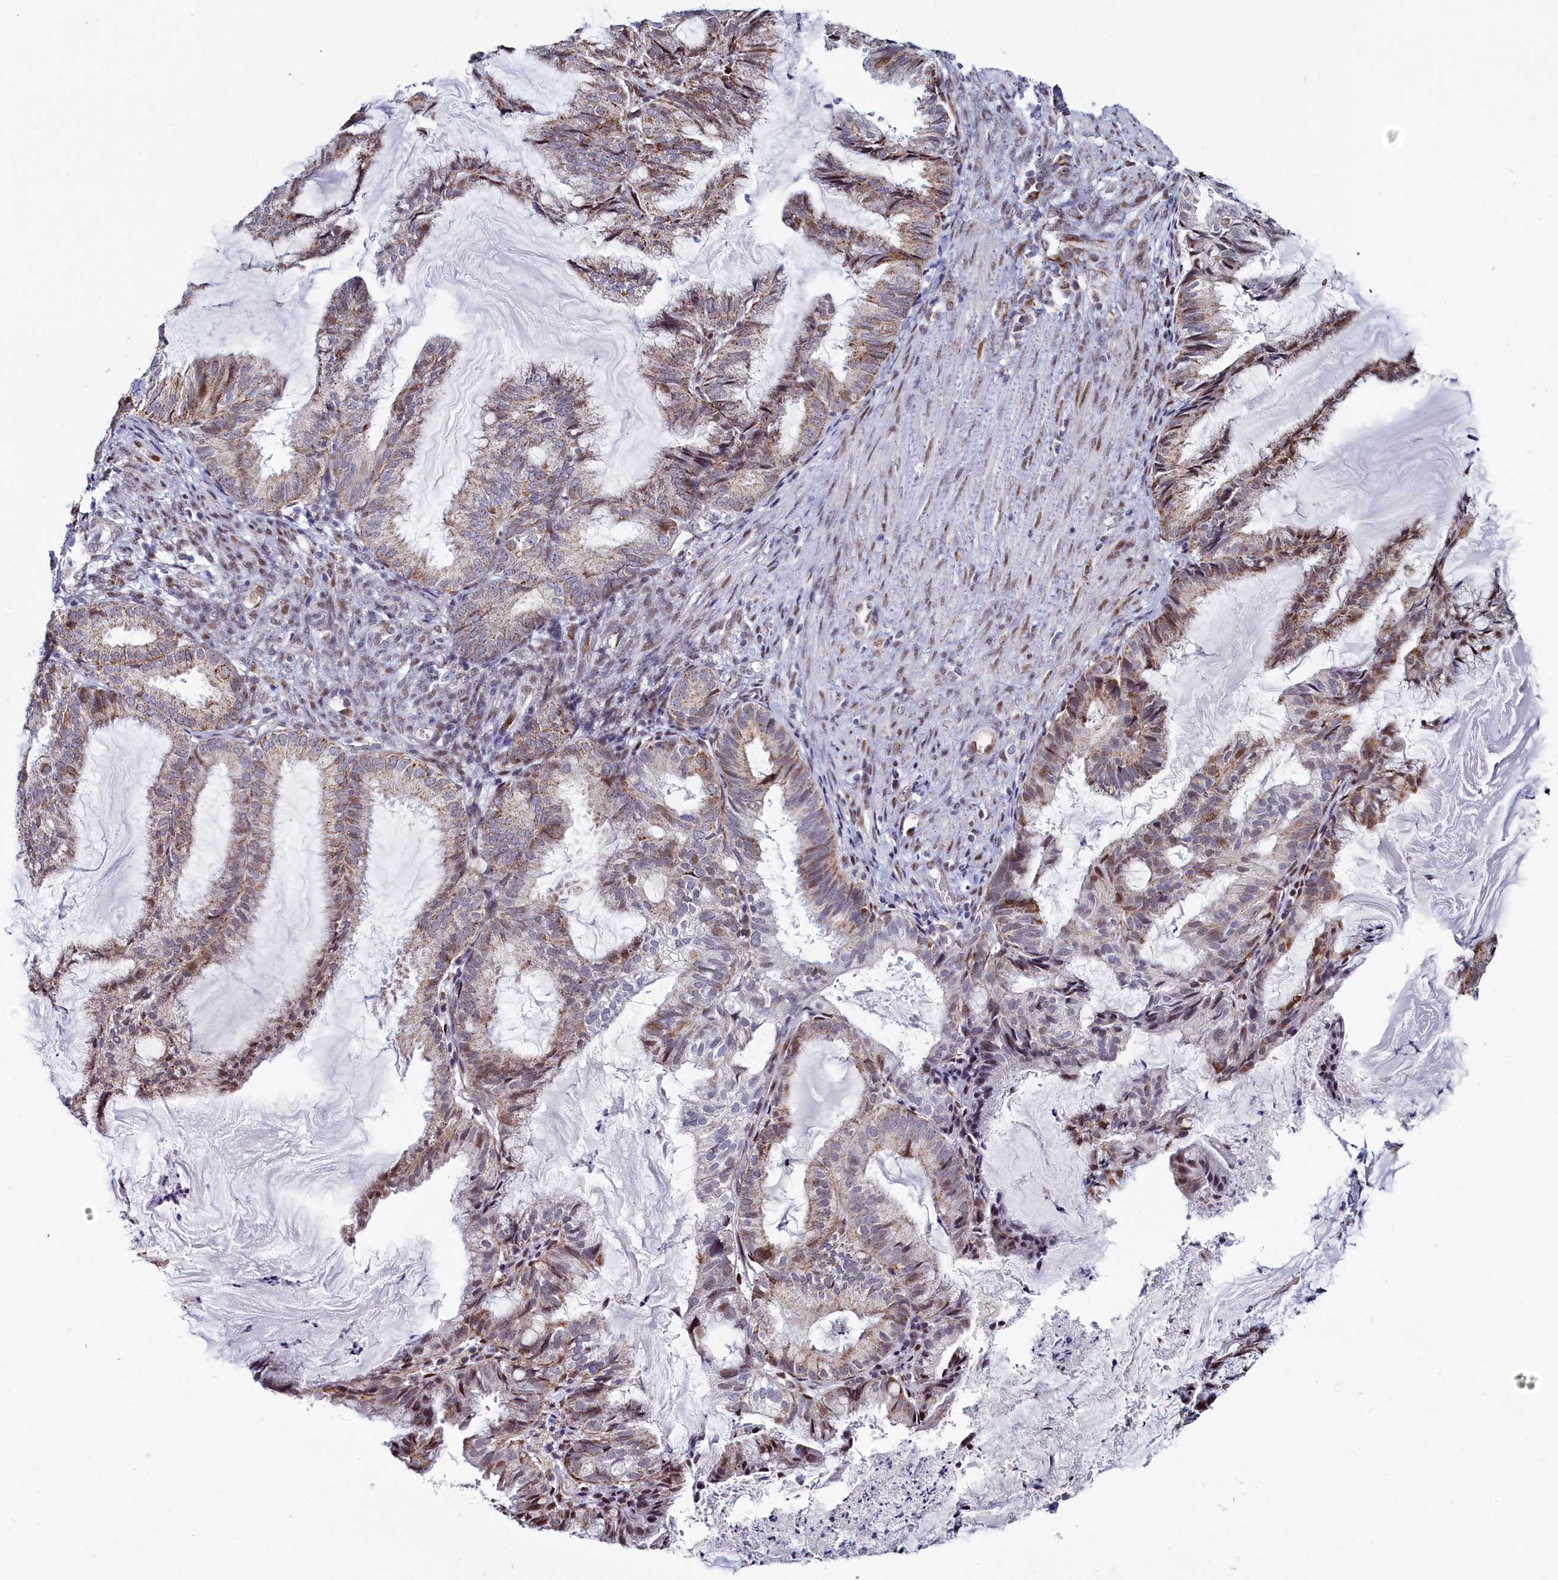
{"staining": {"intensity": "moderate", "quantity": ">75%", "location": "cytoplasmic/membranous"}, "tissue": "endometrial cancer", "cell_type": "Tumor cells", "image_type": "cancer", "snomed": [{"axis": "morphology", "description": "Adenocarcinoma, NOS"}, {"axis": "topography", "description": "Endometrium"}], "caption": "Immunohistochemistry (IHC) micrograph of neoplastic tissue: endometrial cancer (adenocarcinoma) stained using immunohistochemistry shows medium levels of moderate protein expression localized specifically in the cytoplasmic/membranous of tumor cells, appearing as a cytoplasmic/membranous brown color.", "gene": "HDGFL3", "patient": {"sex": "female", "age": 86}}